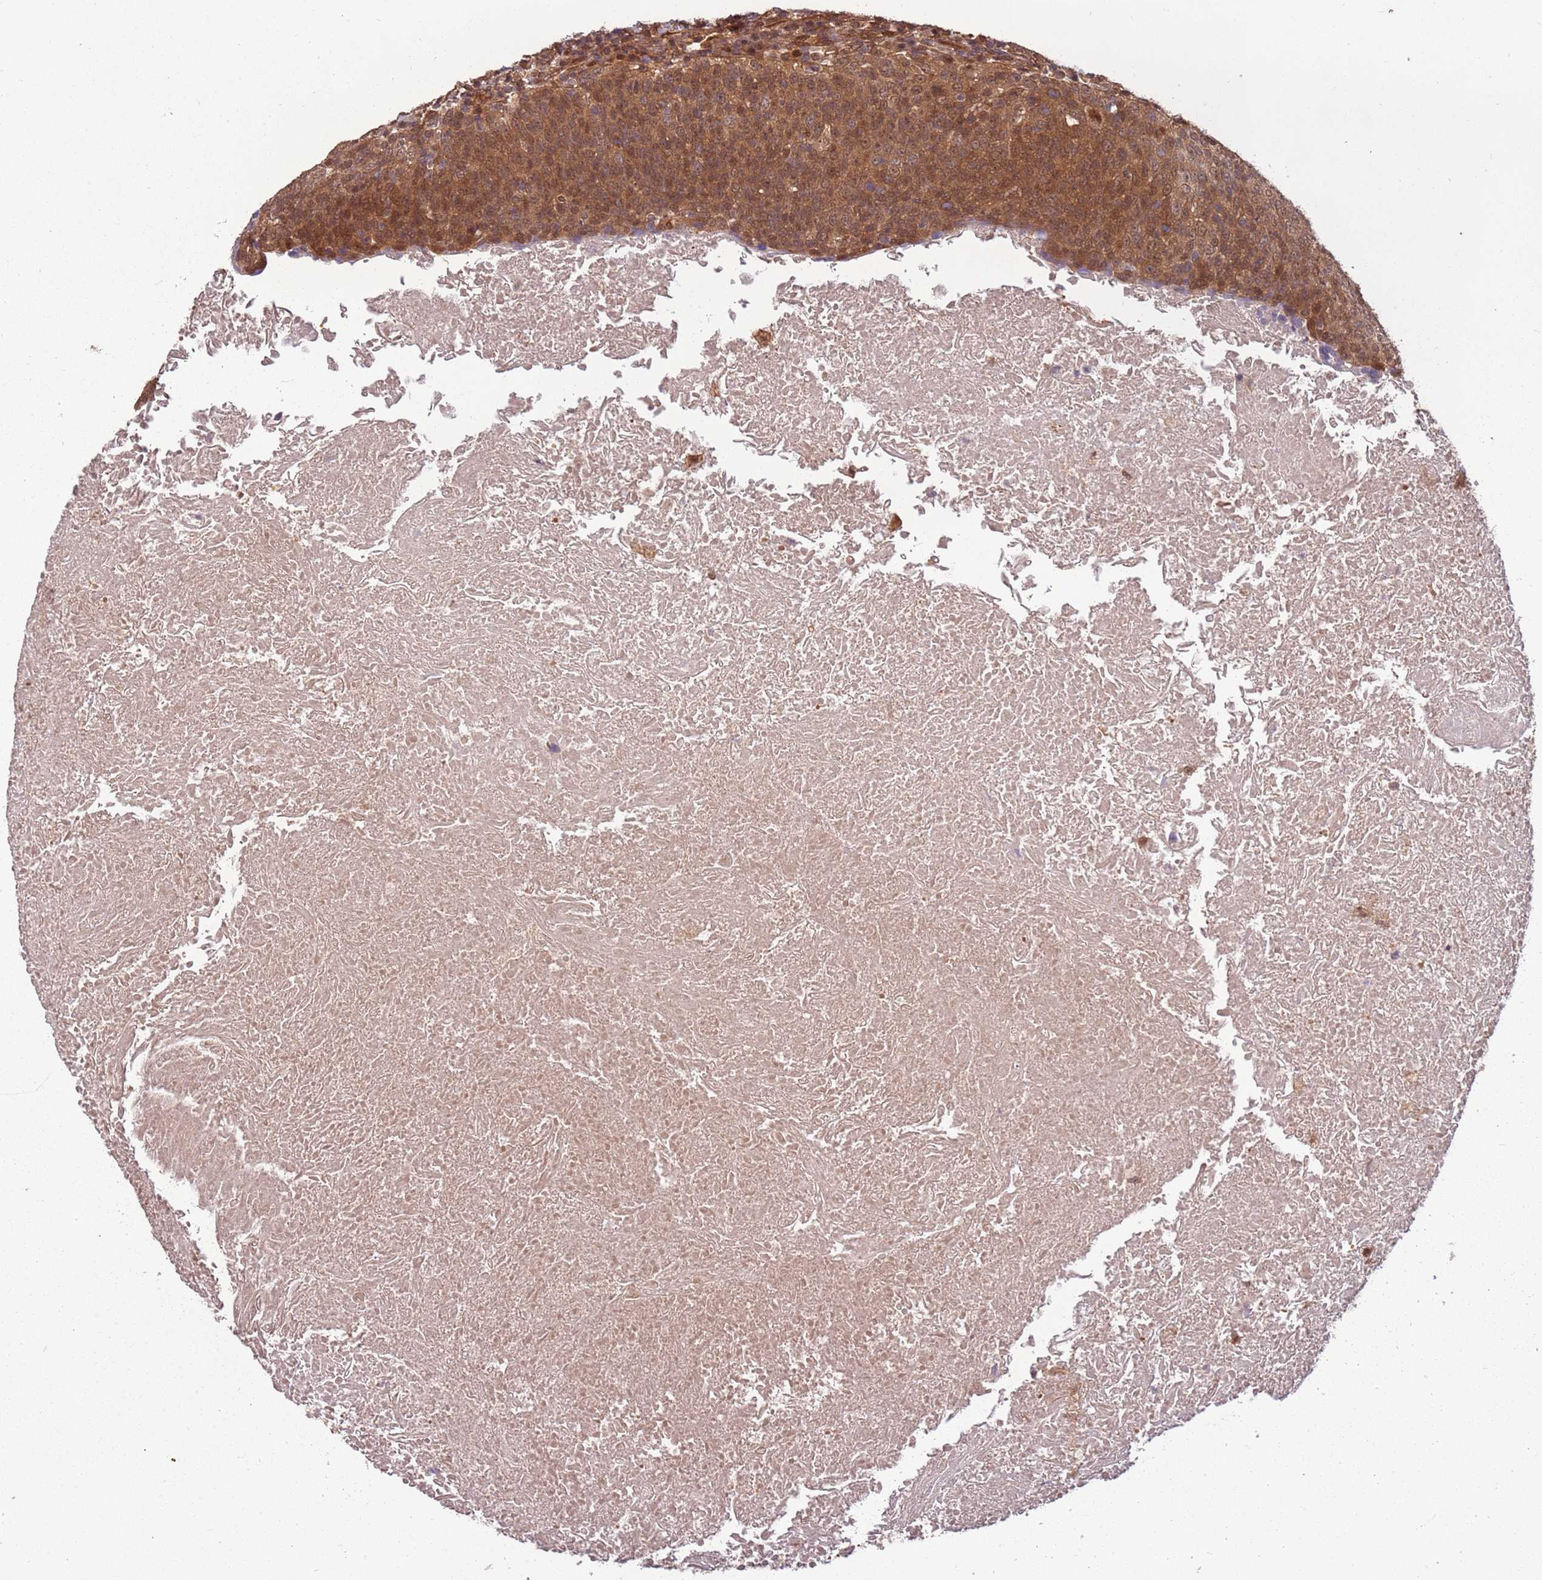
{"staining": {"intensity": "moderate", "quantity": ">75%", "location": "cytoplasmic/membranous,nuclear"}, "tissue": "head and neck cancer", "cell_type": "Tumor cells", "image_type": "cancer", "snomed": [{"axis": "morphology", "description": "Squamous cell carcinoma, NOS"}, {"axis": "morphology", "description": "Squamous cell carcinoma, metastatic, NOS"}, {"axis": "topography", "description": "Lymph node"}, {"axis": "topography", "description": "Head-Neck"}], "caption": "Immunohistochemical staining of human squamous cell carcinoma (head and neck) exhibits moderate cytoplasmic/membranous and nuclear protein staining in approximately >75% of tumor cells.", "gene": "PGLS", "patient": {"sex": "male", "age": 62}}